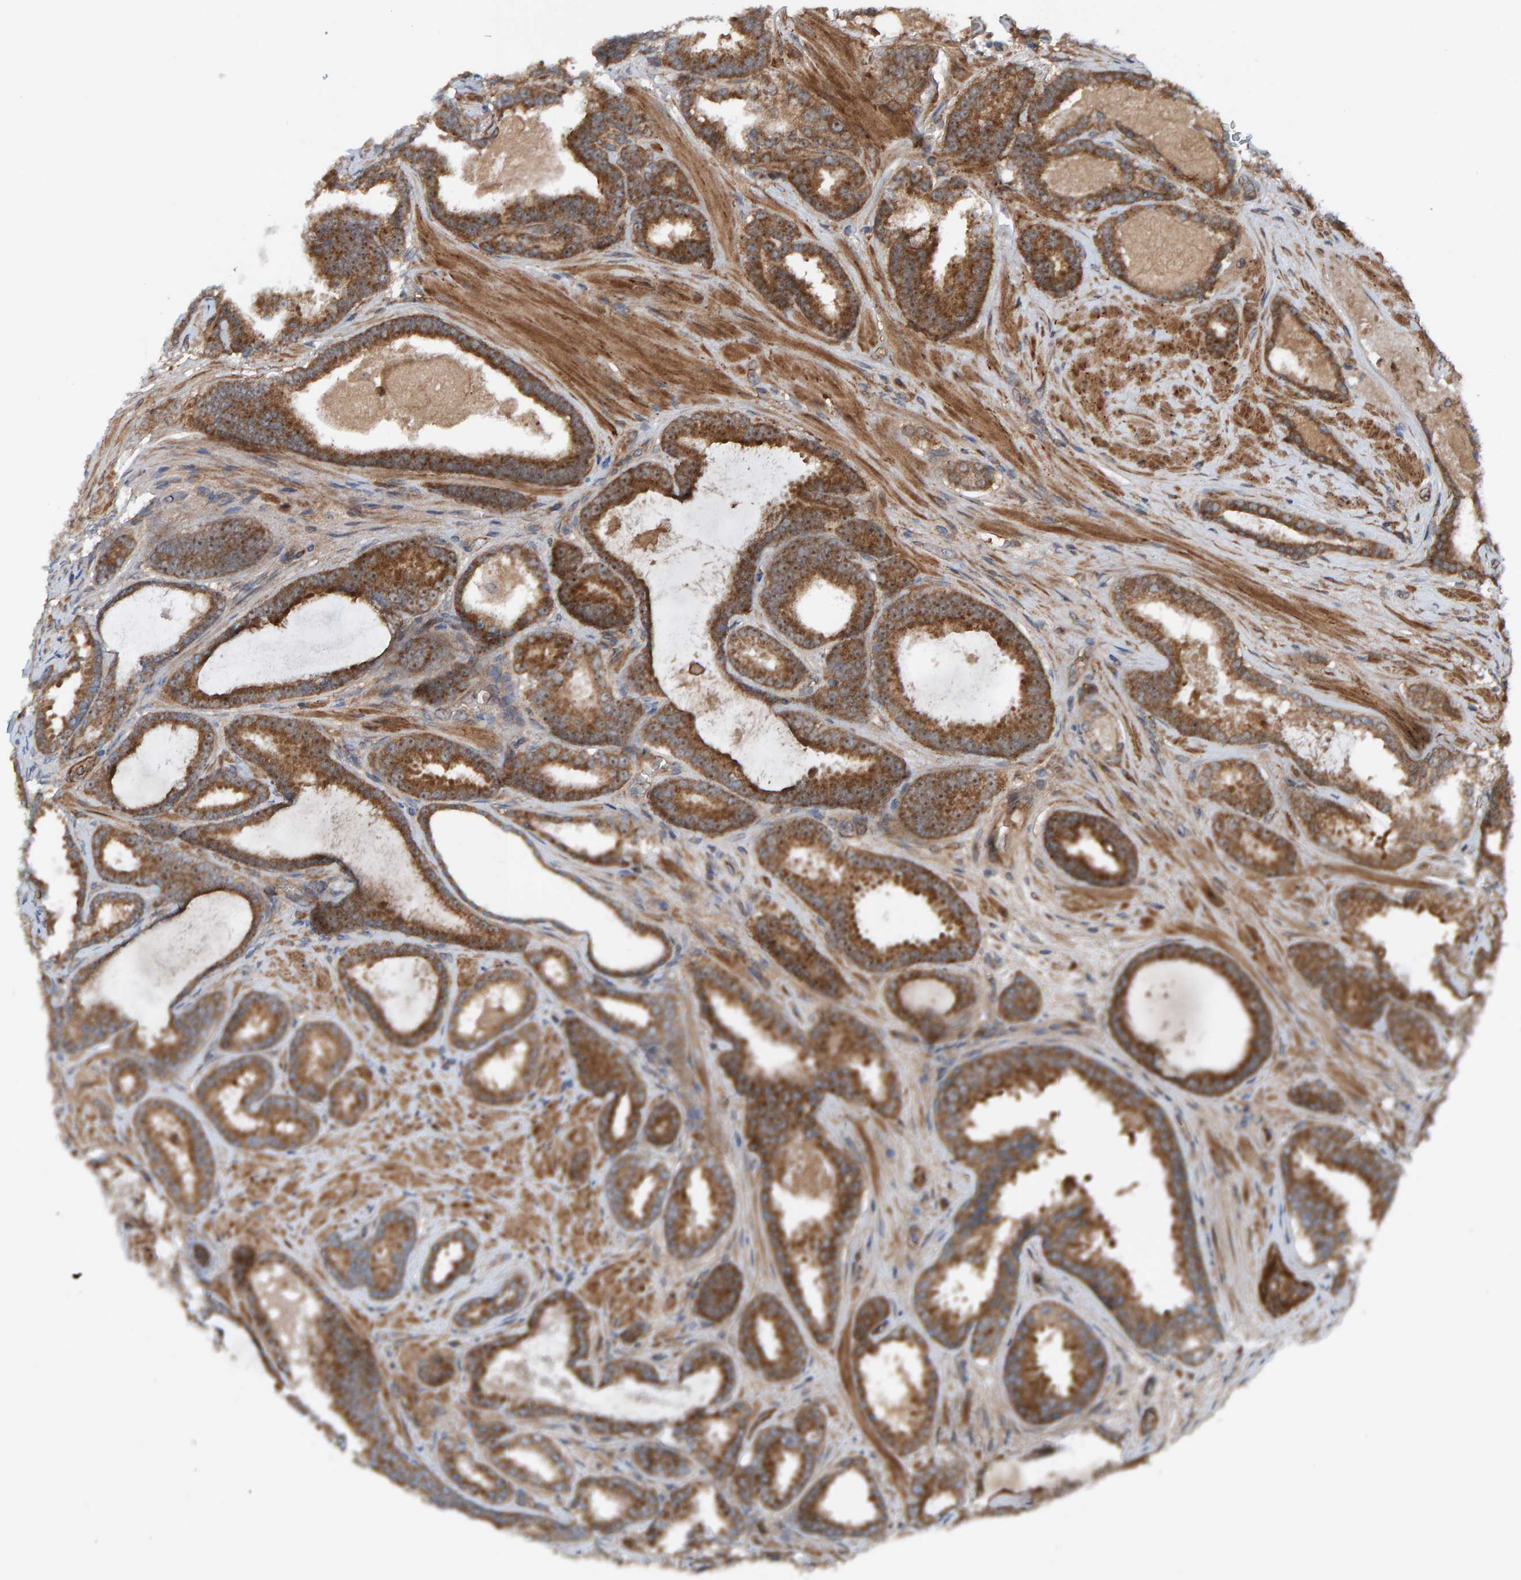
{"staining": {"intensity": "moderate", "quantity": ">75%", "location": "cytoplasmic/membranous"}, "tissue": "prostate cancer", "cell_type": "Tumor cells", "image_type": "cancer", "snomed": [{"axis": "morphology", "description": "Adenocarcinoma, High grade"}, {"axis": "topography", "description": "Prostate"}], "caption": "Human prostate cancer (high-grade adenocarcinoma) stained with a brown dye displays moderate cytoplasmic/membranous positive staining in approximately >75% of tumor cells.", "gene": "CUEDC1", "patient": {"sex": "male", "age": 60}}